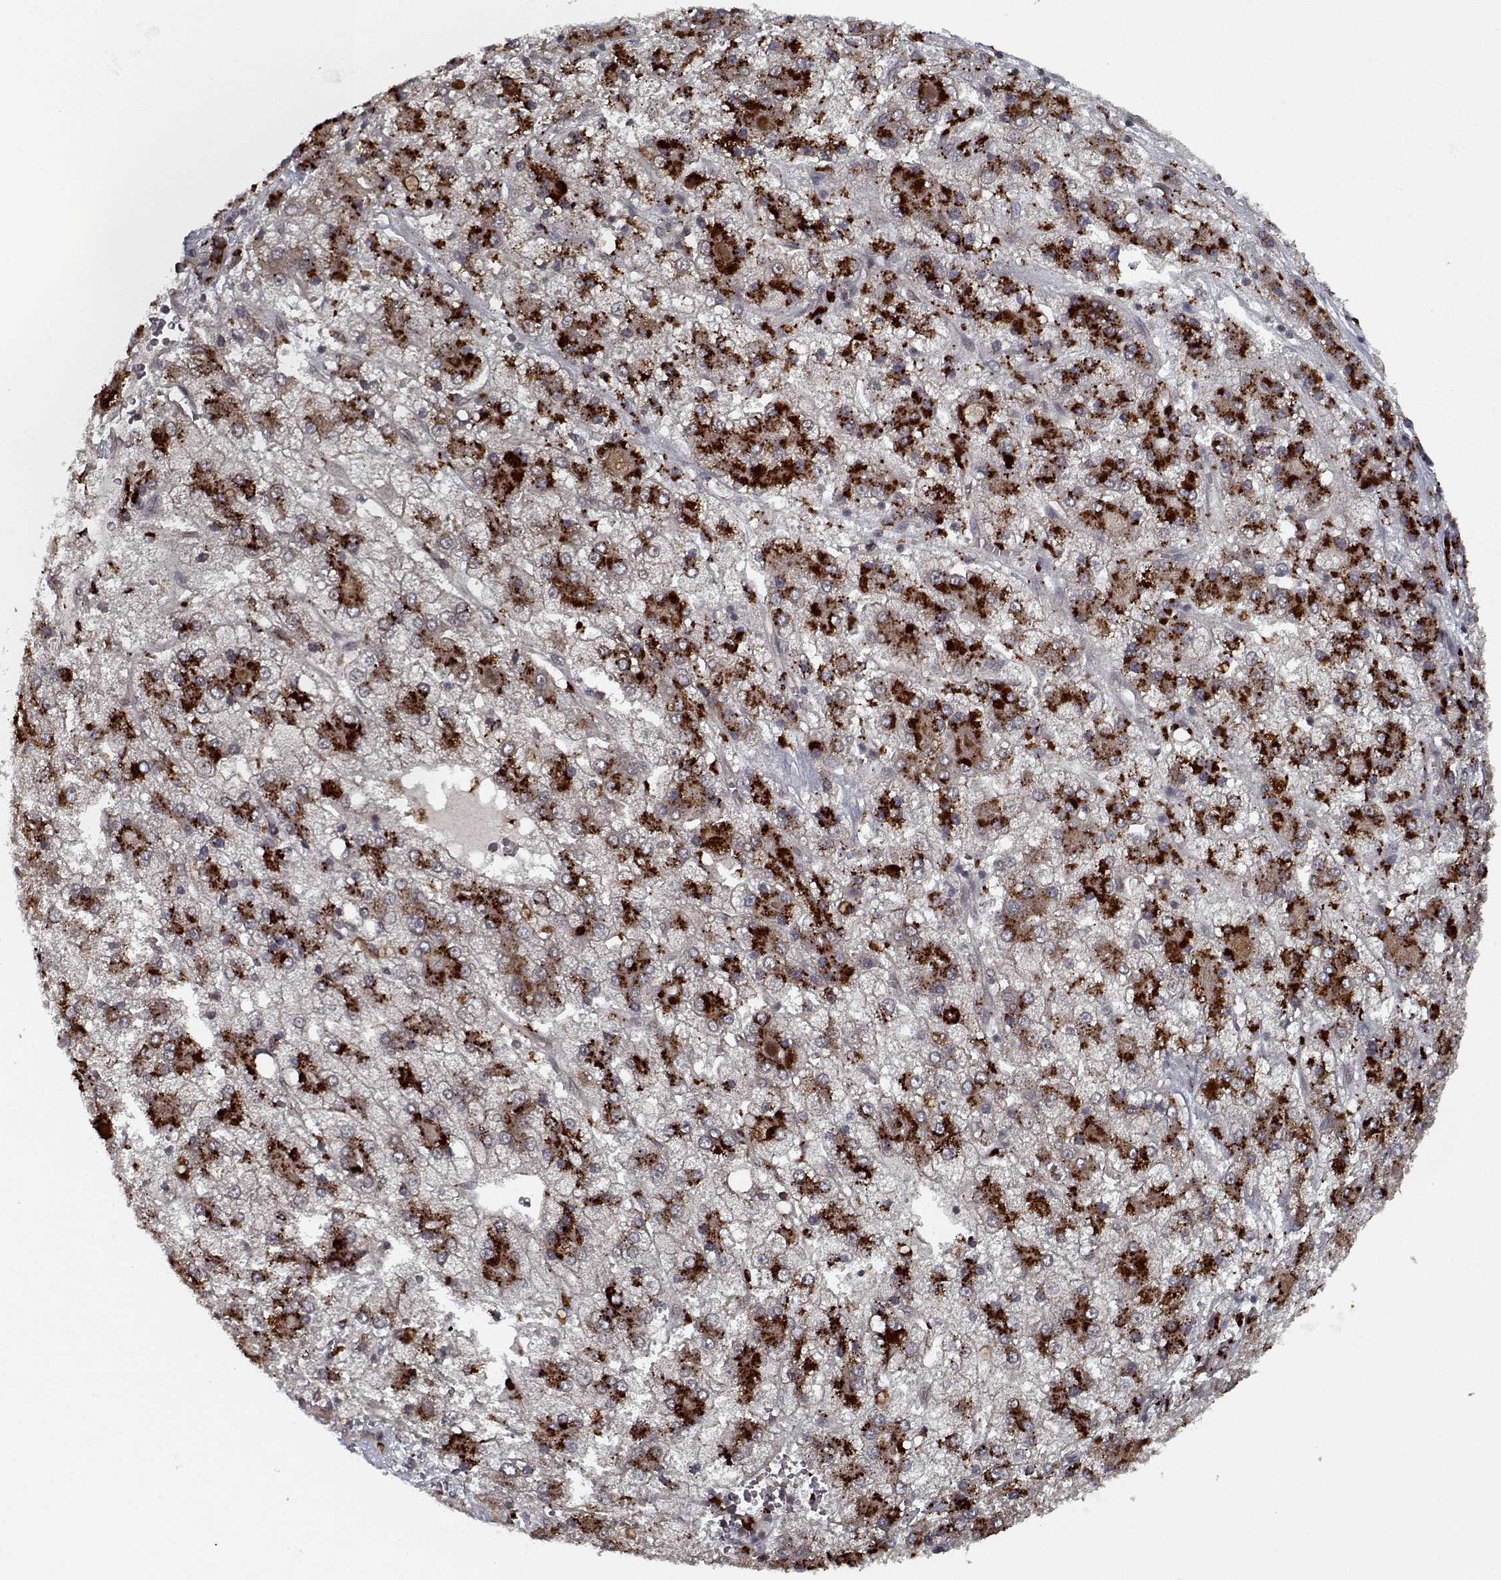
{"staining": {"intensity": "strong", "quantity": "25%-75%", "location": "cytoplasmic/membranous"}, "tissue": "liver cancer", "cell_type": "Tumor cells", "image_type": "cancer", "snomed": [{"axis": "morphology", "description": "Carcinoma, Hepatocellular, NOS"}, {"axis": "topography", "description": "Liver"}], "caption": "The micrograph shows a brown stain indicating the presence of a protein in the cytoplasmic/membranous of tumor cells in hepatocellular carcinoma (liver). The protein of interest is shown in brown color, while the nuclei are stained blue.", "gene": "NLK", "patient": {"sex": "male", "age": 73}}